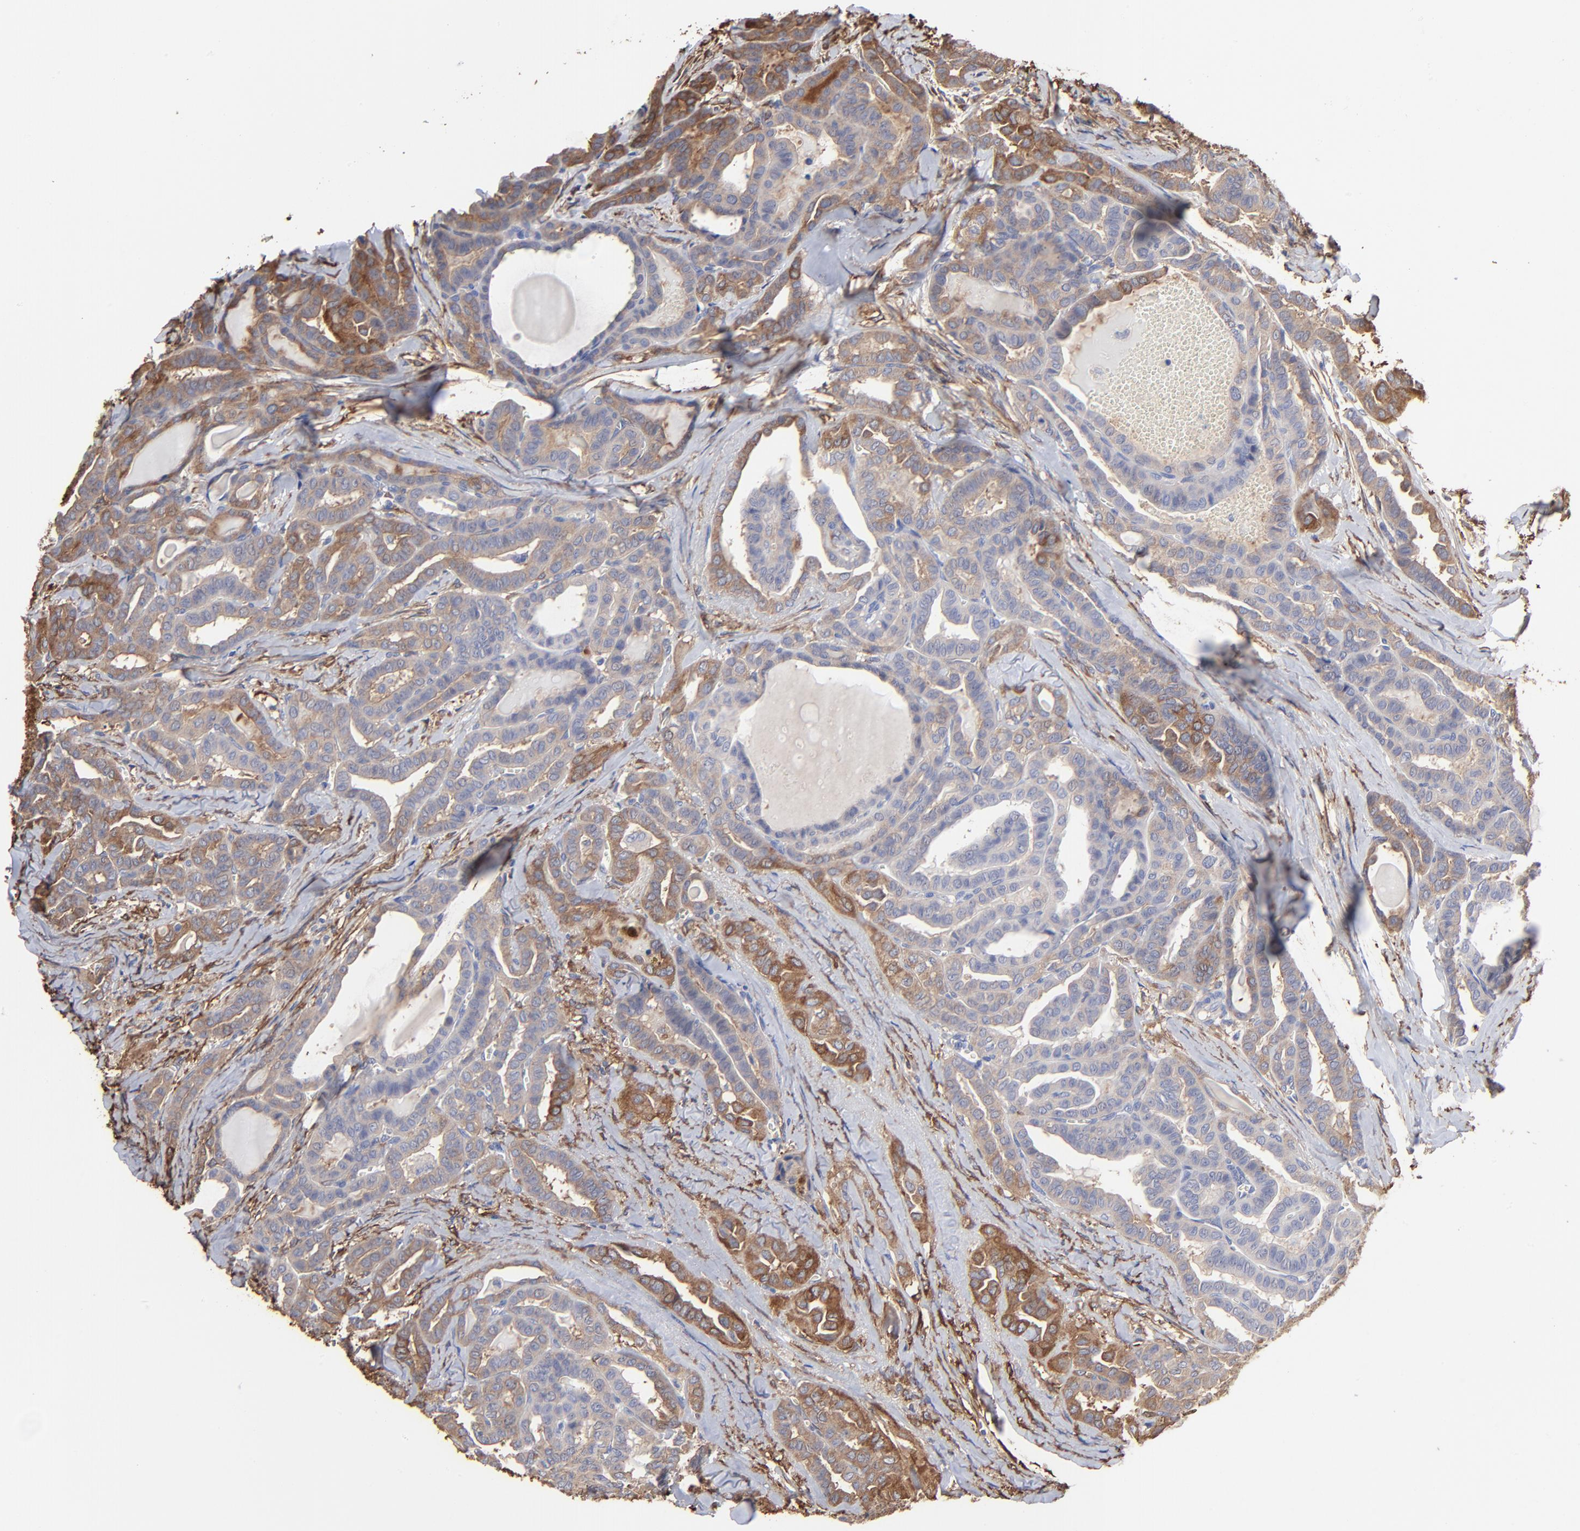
{"staining": {"intensity": "moderate", "quantity": "<25%", "location": "cytoplasmic/membranous"}, "tissue": "thyroid cancer", "cell_type": "Tumor cells", "image_type": "cancer", "snomed": [{"axis": "morphology", "description": "Carcinoma, NOS"}, {"axis": "topography", "description": "Thyroid gland"}], "caption": "There is low levels of moderate cytoplasmic/membranous expression in tumor cells of carcinoma (thyroid), as demonstrated by immunohistochemical staining (brown color).", "gene": "CILP", "patient": {"sex": "female", "age": 91}}